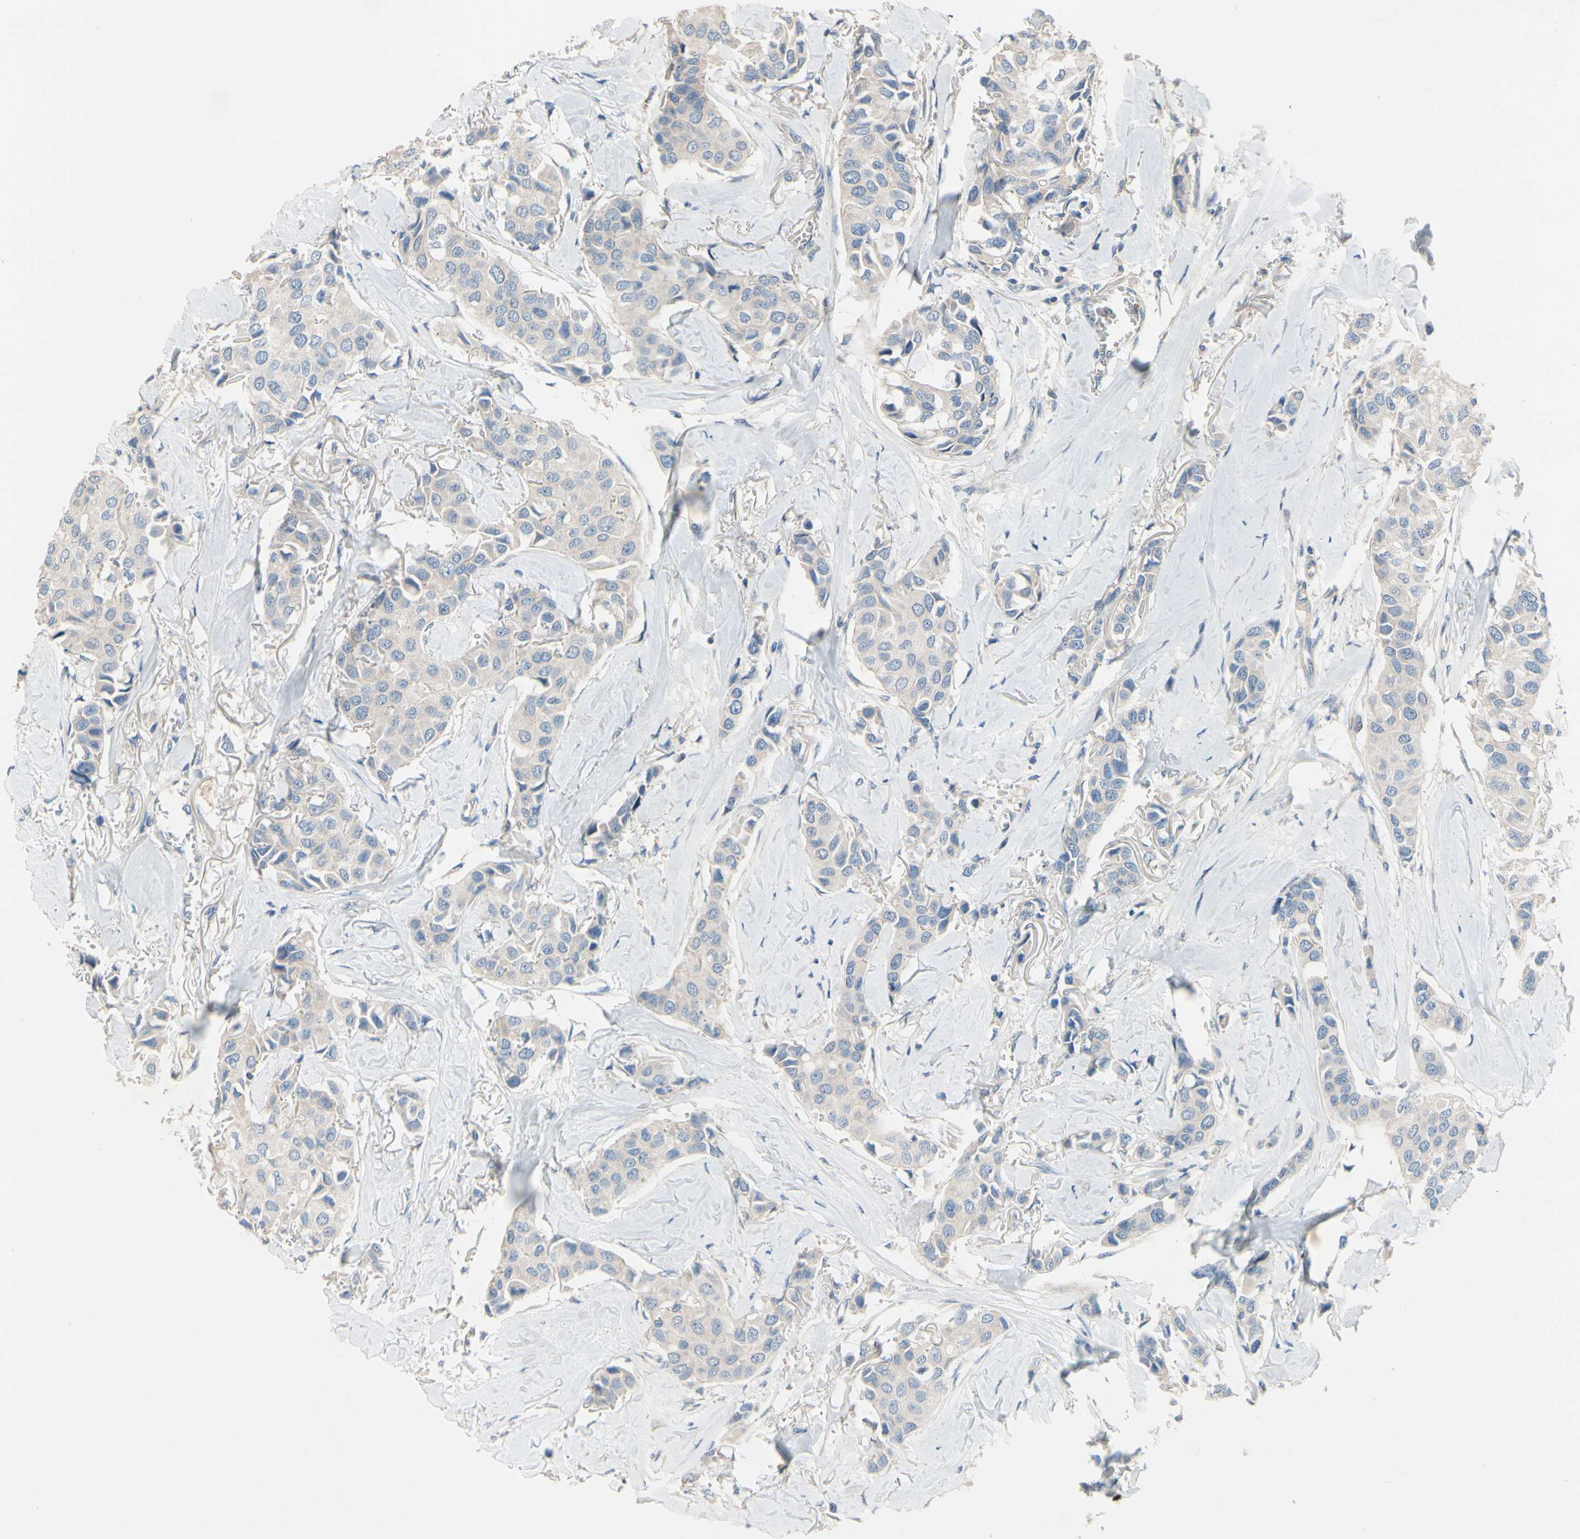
{"staining": {"intensity": "negative", "quantity": "none", "location": "none"}, "tissue": "breast cancer", "cell_type": "Tumor cells", "image_type": "cancer", "snomed": [{"axis": "morphology", "description": "Duct carcinoma"}, {"axis": "topography", "description": "Breast"}], "caption": "Micrograph shows no significant protein staining in tumor cells of breast intraductal carcinoma.", "gene": "SIGLEC5", "patient": {"sex": "female", "age": 80}}